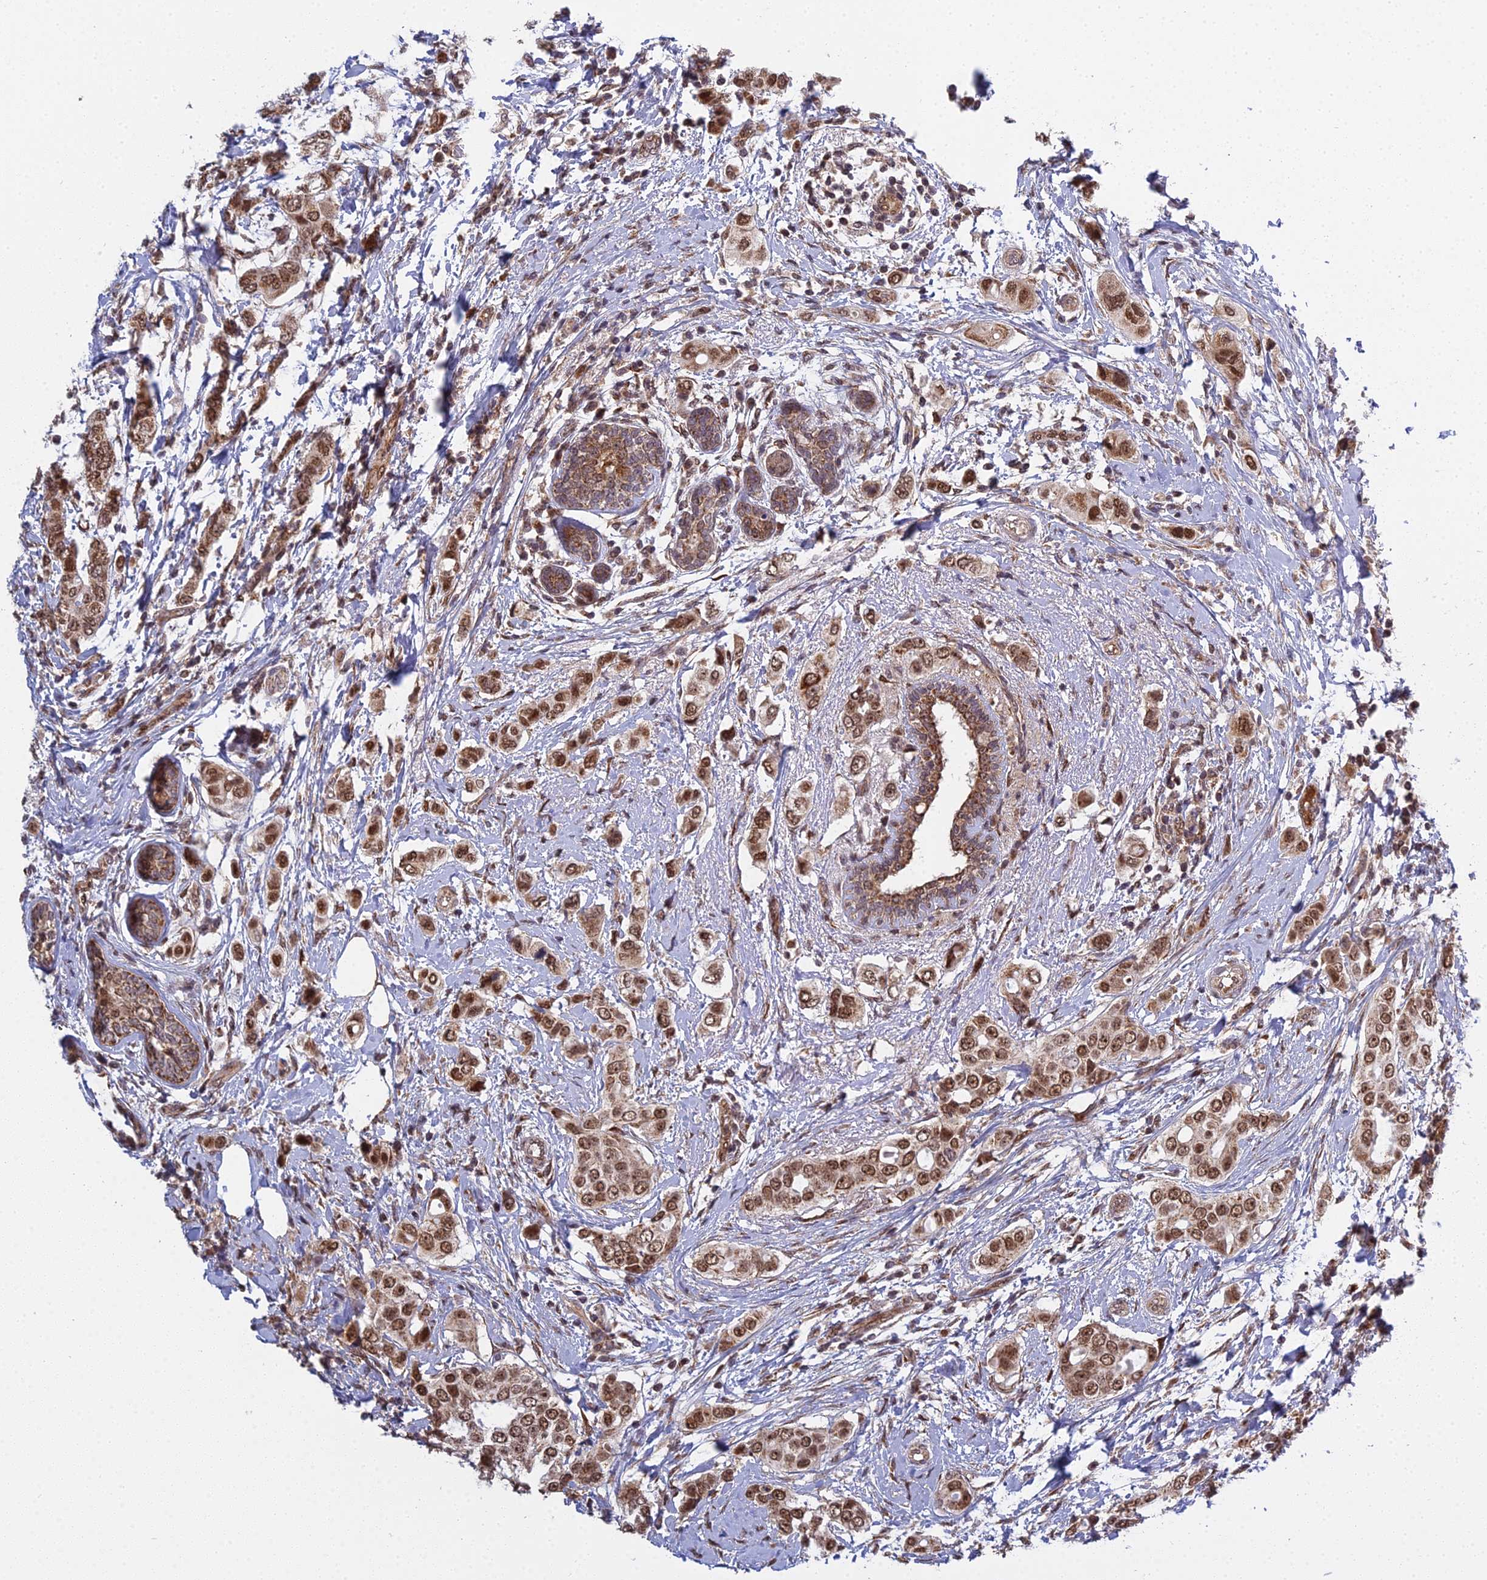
{"staining": {"intensity": "moderate", "quantity": ">75%", "location": "nuclear"}, "tissue": "breast cancer", "cell_type": "Tumor cells", "image_type": "cancer", "snomed": [{"axis": "morphology", "description": "Lobular carcinoma"}, {"axis": "topography", "description": "Breast"}], "caption": "This is an image of immunohistochemistry (IHC) staining of breast lobular carcinoma, which shows moderate expression in the nuclear of tumor cells.", "gene": "MEOX1", "patient": {"sex": "female", "age": 51}}